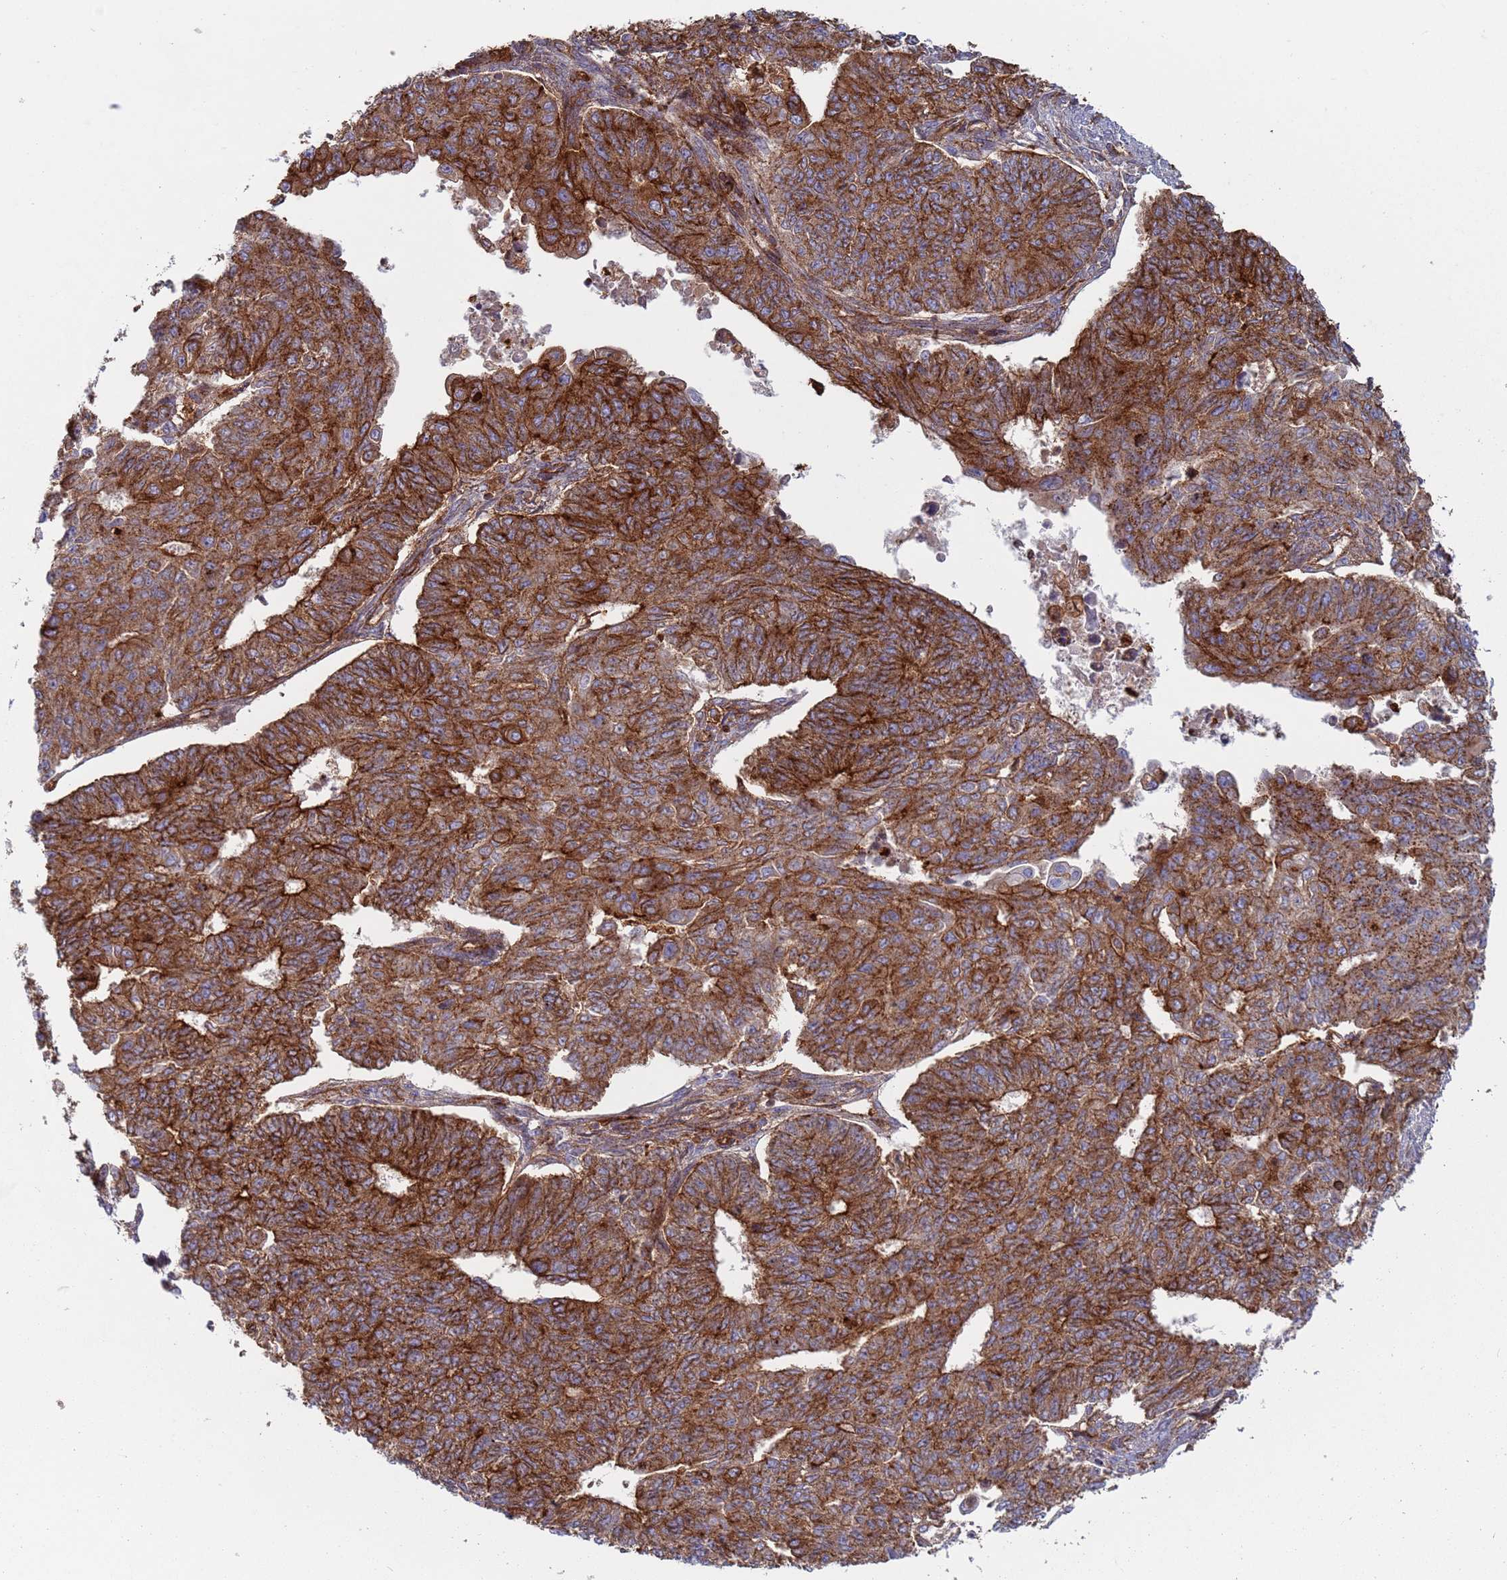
{"staining": {"intensity": "moderate", "quantity": ">75%", "location": "cytoplasmic/membranous"}, "tissue": "endometrial cancer", "cell_type": "Tumor cells", "image_type": "cancer", "snomed": [{"axis": "morphology", "description": "Adenocarcinoma, NOS"}, {"axis": "topography", "description": "Endometrium"}], "caption": "Endometrial cancer (adenocarcinoma) was stained to show a protein in brown. There is medium levels of moderate cytoplasmic/membranous positivity in approximately >75% of tumor cells.", "gene": "MALRD1", "patient": {"sex": "female", "age": 32}}